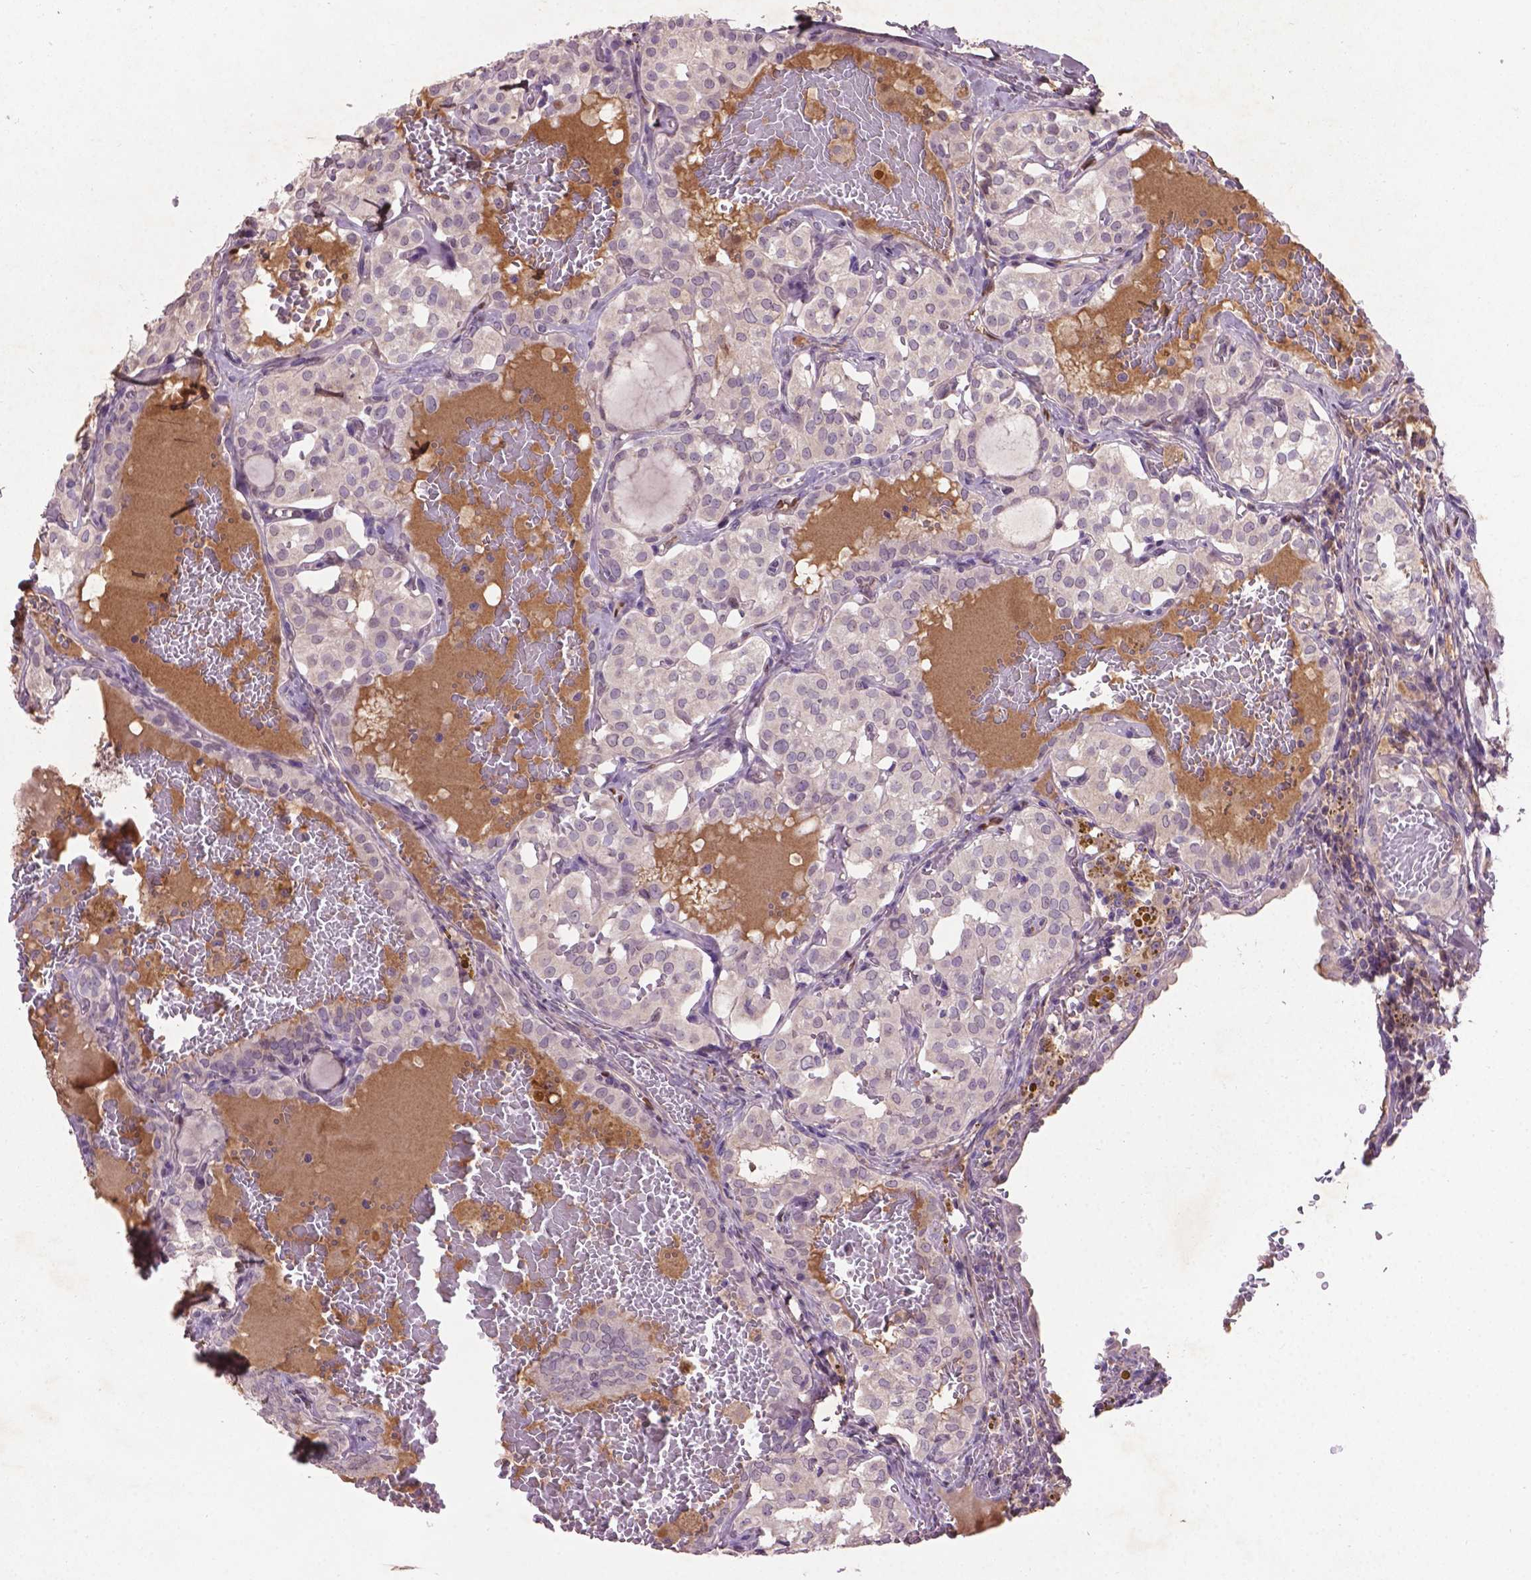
{"staining": {"intensity": "negative", "quantity": "none", "location": "none"}, "tissue": "thyroid cancer", "cell_type": "Tumor cells", "image_type": "cancer", "snomed": [{"axis": "morphology", "description": "Papillary adenocarcinoma, NOS"}, {"axis": "topography", "description": "Thyroid gland"}], "caption": "High magnification brightfield microscopy of thyroid cancer (papillary adenocarcinoma) stained with DAB (3,3'-diaminobenzidine) (brown) and counterstained with hematoxylin (blue): tumor cells show no significant expression.", "gene": "SOX17", "patient": {"sex": "male", "age": 20}}